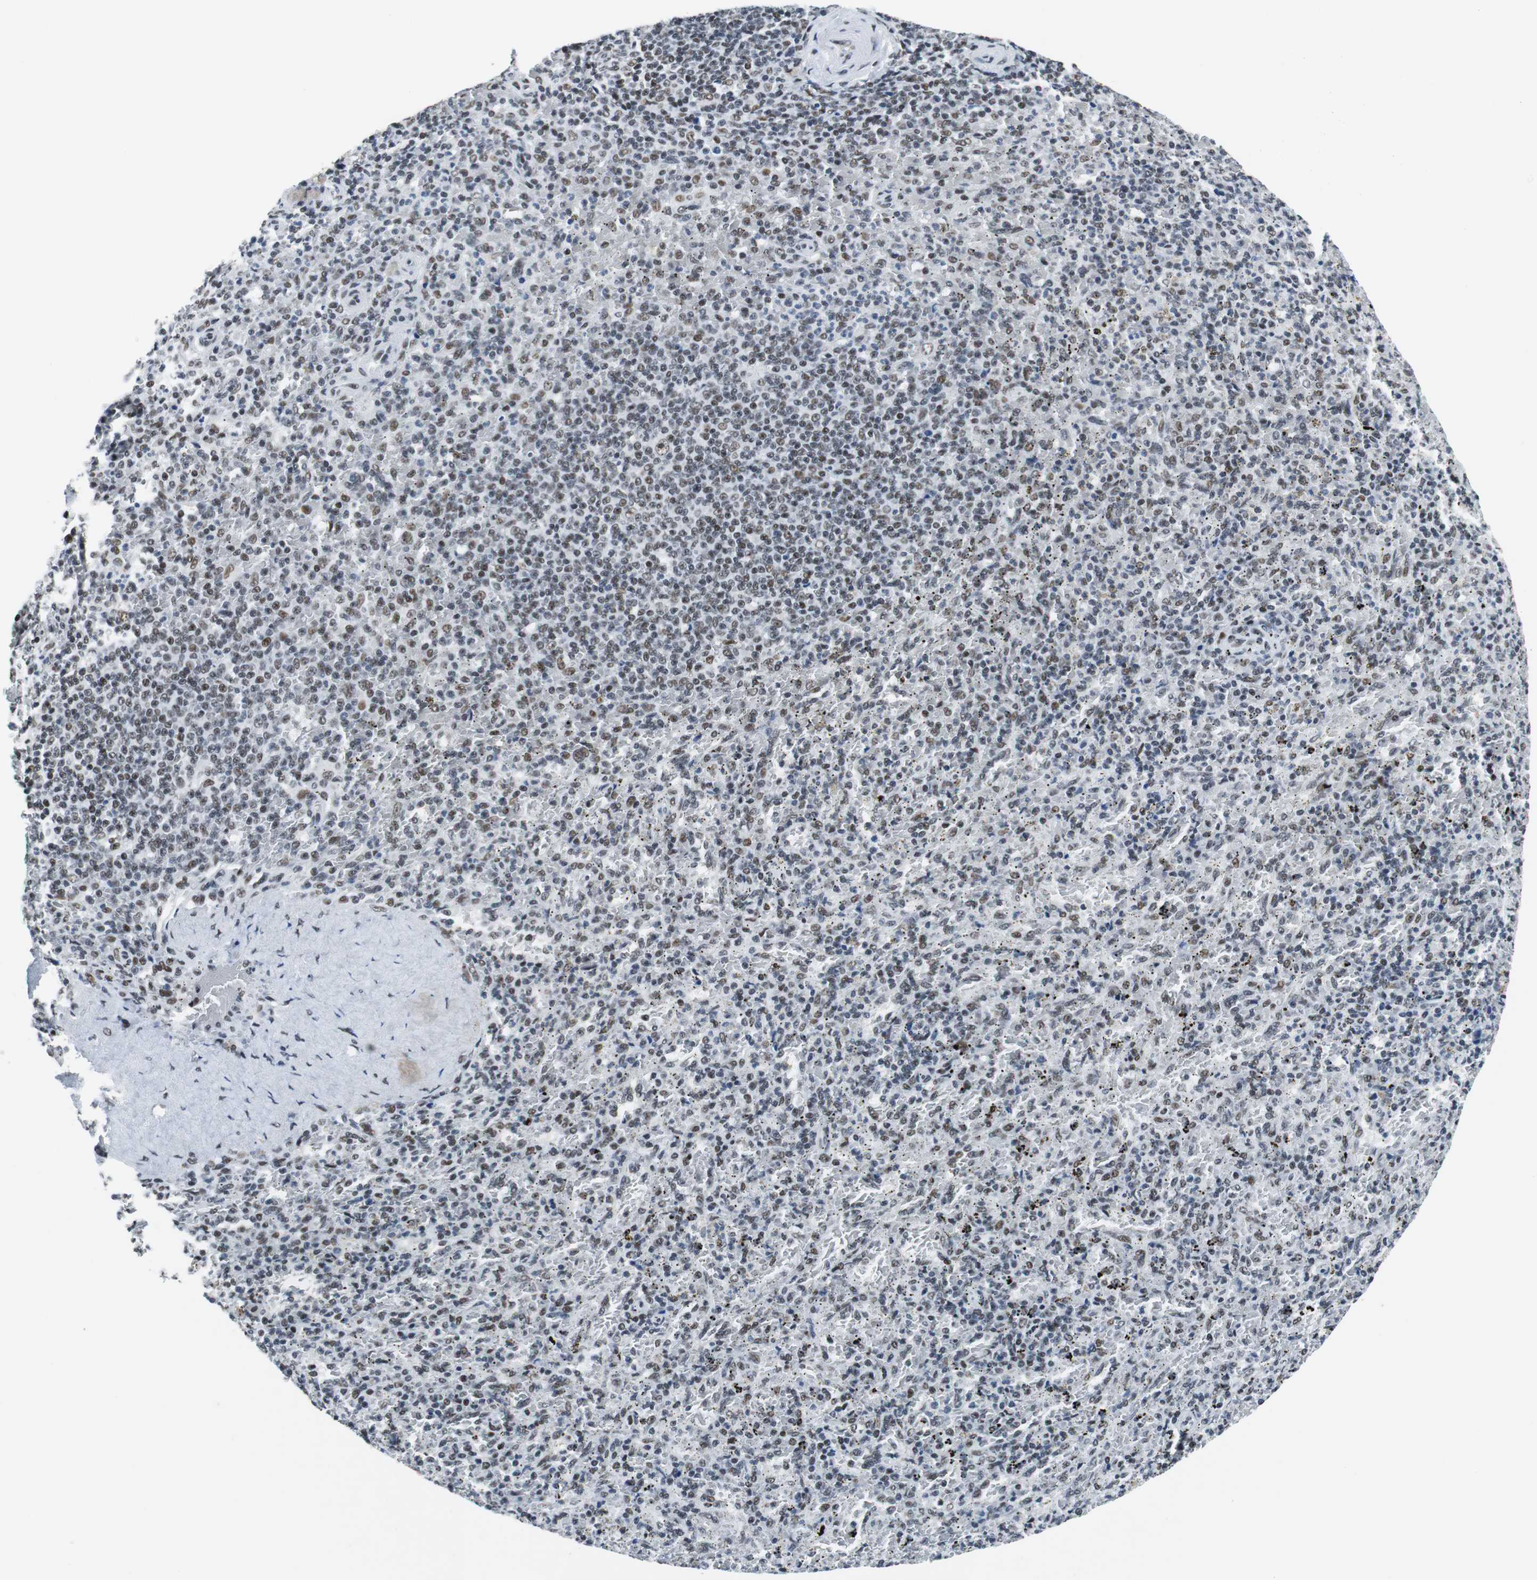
{"staining": {"intensity": "weak", "quantity": "<25%", "location": "nuclear"}, "tissue": "spleen", "cell_type": "Cells in red pulp", "image_type": "normal", "snomed": [{"axis": "morphology", "description": "Normal tissue, NOS"}, {"axis": "topography", "description": "Spleen"}], "caption": "Immunohistochemistry of unremarkable spleen shows no positivity in cells in red pulp.", "gene": "HDAC3", "patient": {"sex": "female", "age": 43}}